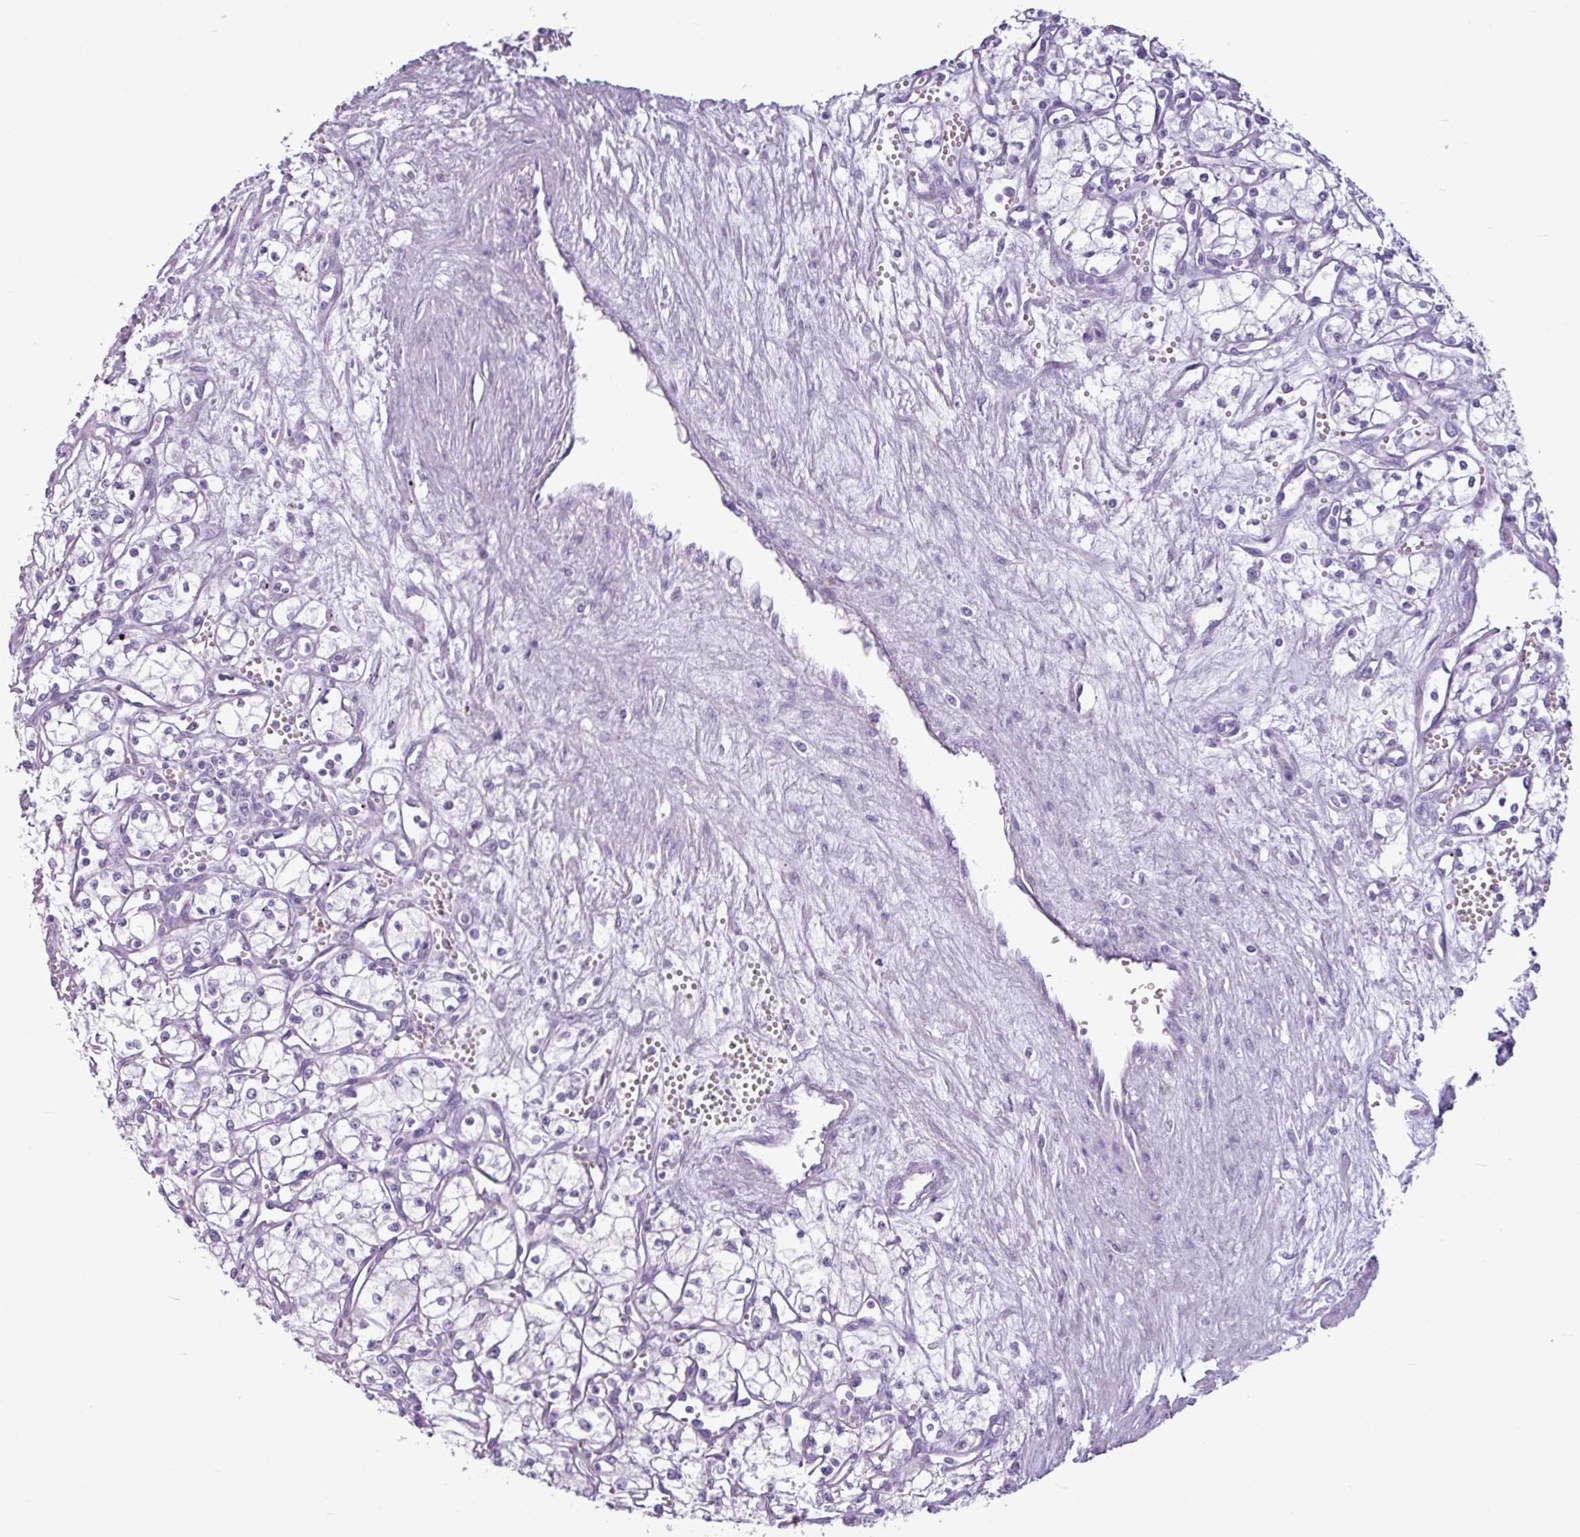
{"staining": {"intensity": "negative", "quantity": "none", "location": "none"}, "tissue": "renal cancer", "cell_type": "Tumor cells", "image_type": "cancer", "snomed": [{"axis": "morphology", "description": "Adenocarcinoma, NOS"}, {"axis": "topography", "description": "Kidney"}], "caption": "Tumor cells show no significant expression in renal cancer (adenocarcinoma). (Stains: DAB (3,3'-diaminobenzidine) immunohistochemistry (IHC) with hematoxylin counter stain, Microscopy: brightfield microscopy at high magnification).", "gene": "AMY1B", "patient": {"sex": "male", "age": 59}}